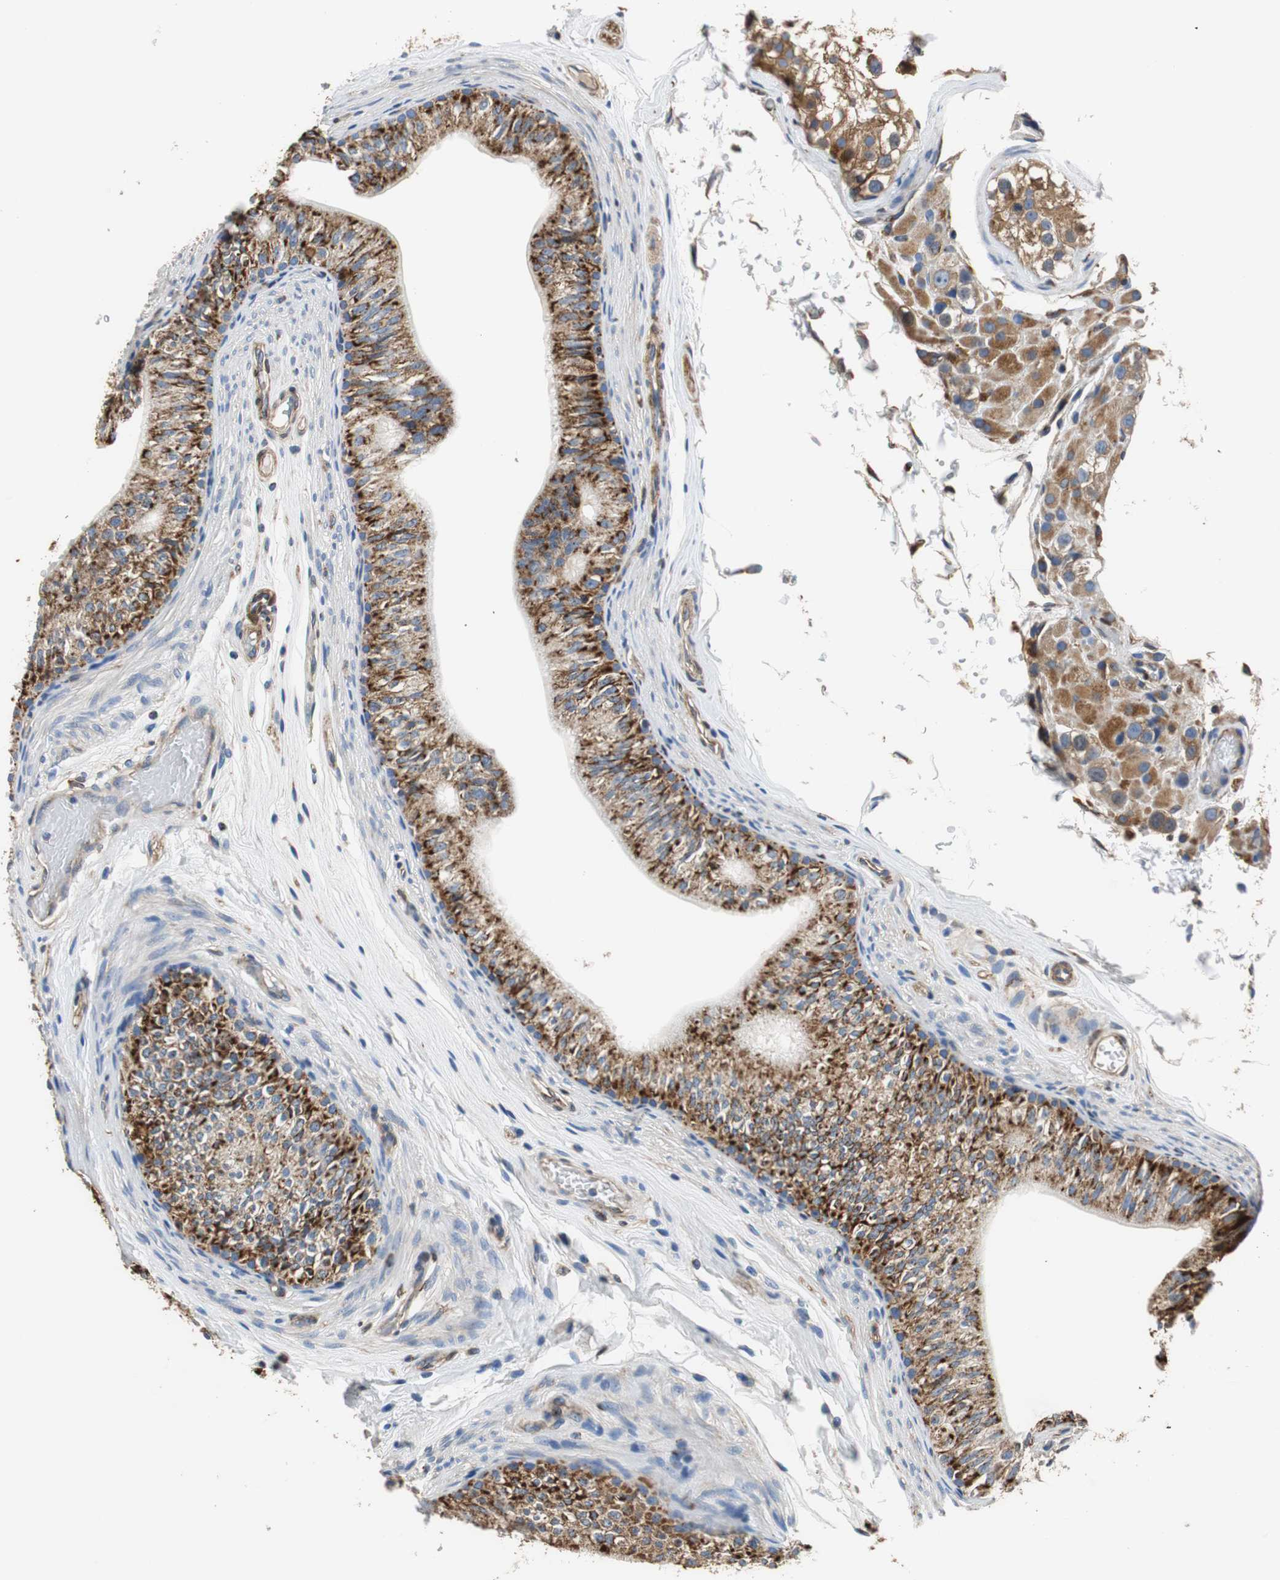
{"staining": {"intensity": "strong", "quantity": ">75%", "location": "cytoplasmic/membranous"}, "tissue": "epididymis", "cell_type": "Glandular cells", "image_type": "normal", "snomed": [{"axis": "morphology", "description": "Normal tissue, NOS"}, {"axis": "topography", "description": "Testis"}, {"axis": "topography", "description": "Epididymis"}], "caption": "DAB immunohistochemical staining of unremarkable human epididymis displays strong cytoplasmic/membranous protein expression in about >75% of glandular cells. The staining is performed using DAB brown chromogen to label protein expression. The nuclei are counter-stained blue using hematoxylin.", "gene": "GSTK1", "patient": {"sex": "male", "age": 36}}